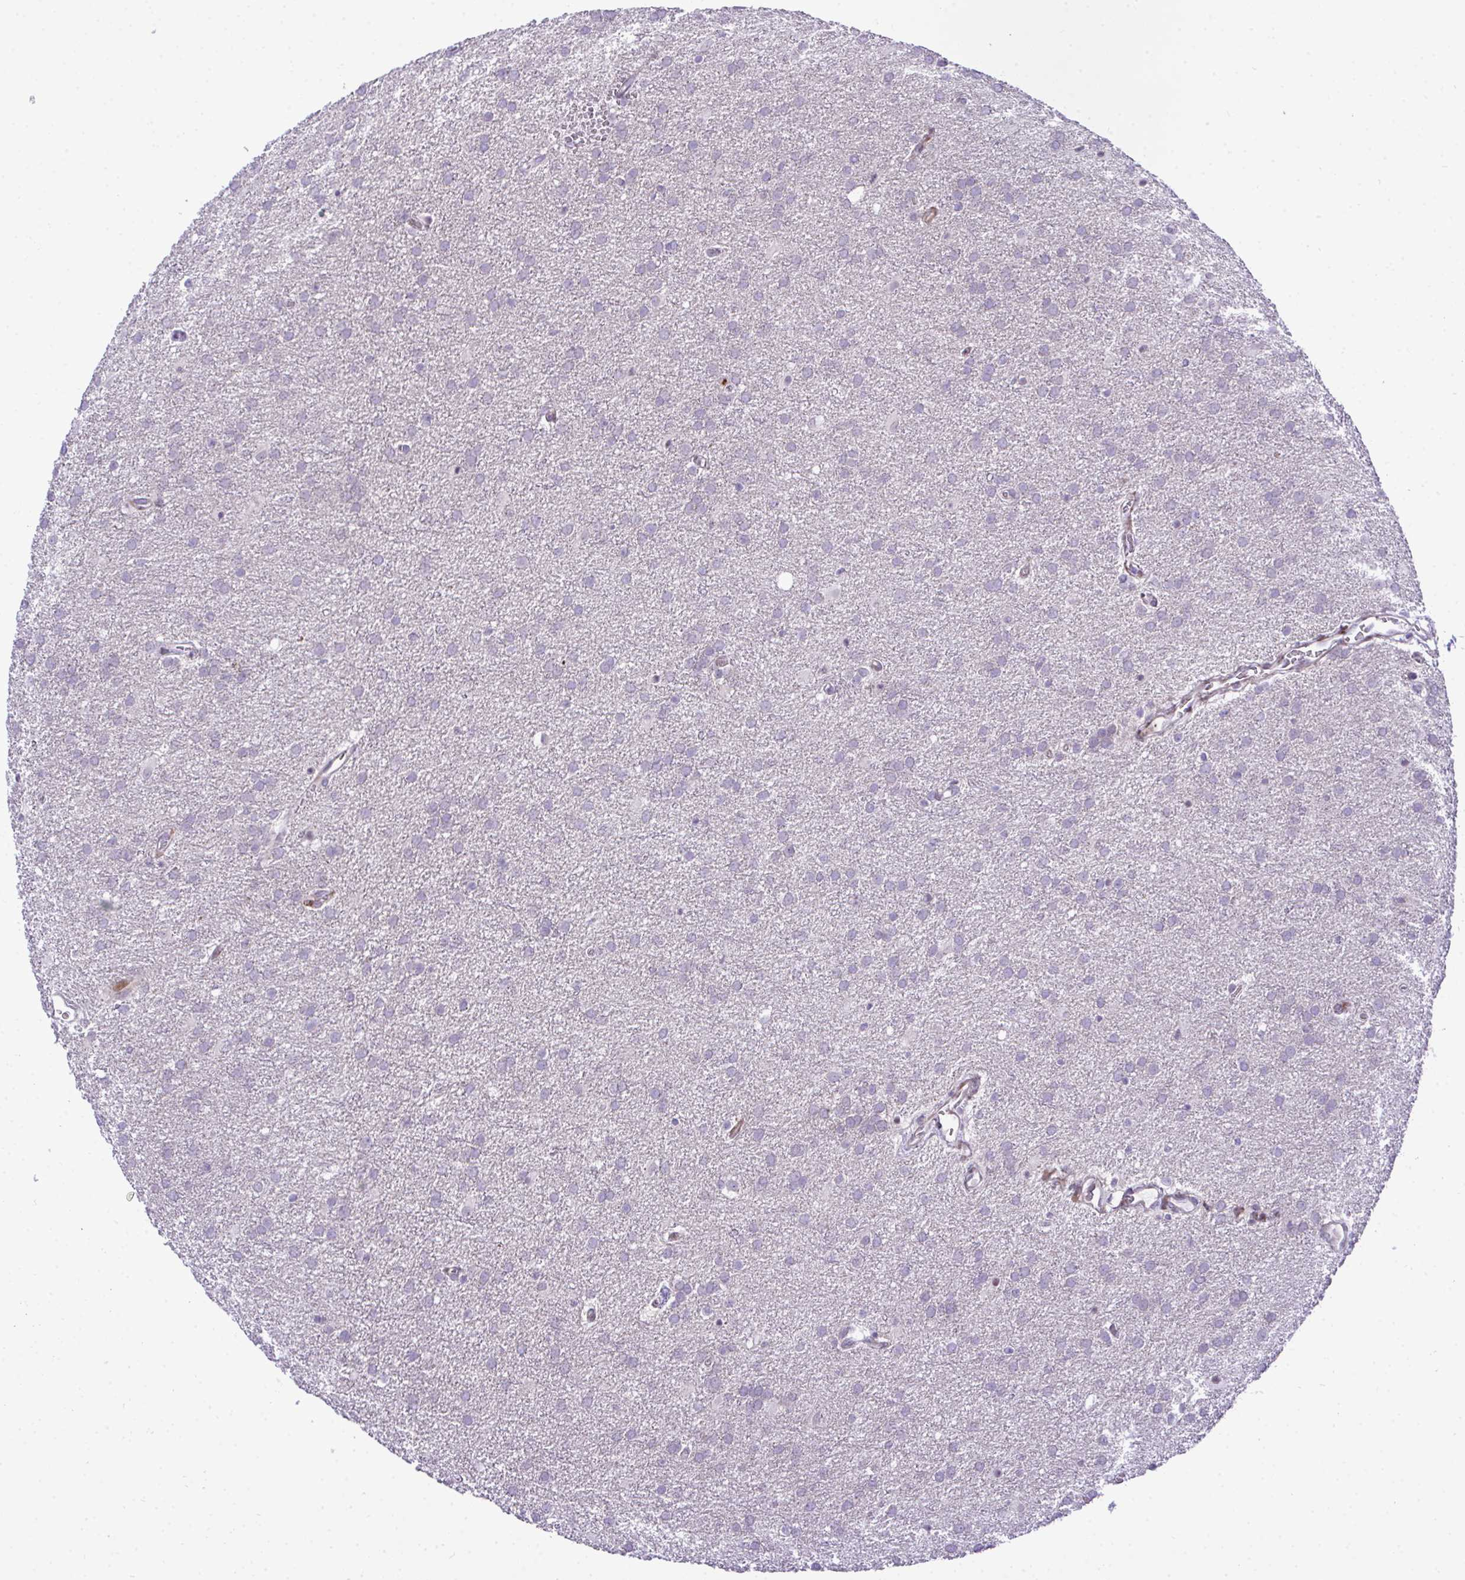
{"staining": {"intensity": "weak", "quantity": "<25%", "location": "nuclear"}, "tissue": "glioma", "cell_type": "Tumor cells", "image_type": "cancer", "snomed": [{"axis": "morphology", "description": "Glioma, malignant, Low grade"}, {"axis": "topography", "description": "Brain"}], "caption": "High power microscopy micrograph of an immunohistochemistry micrograph of glioma, revealing no significant positivity in tumor cells. The staining is performed using DAB (3,3'-diaminobenzidine) brown chromogen with nuclei counter-stained in using hematoxylin.", "gene": "CASTOR2", "patient": {"sex": "female", "age": 32}}